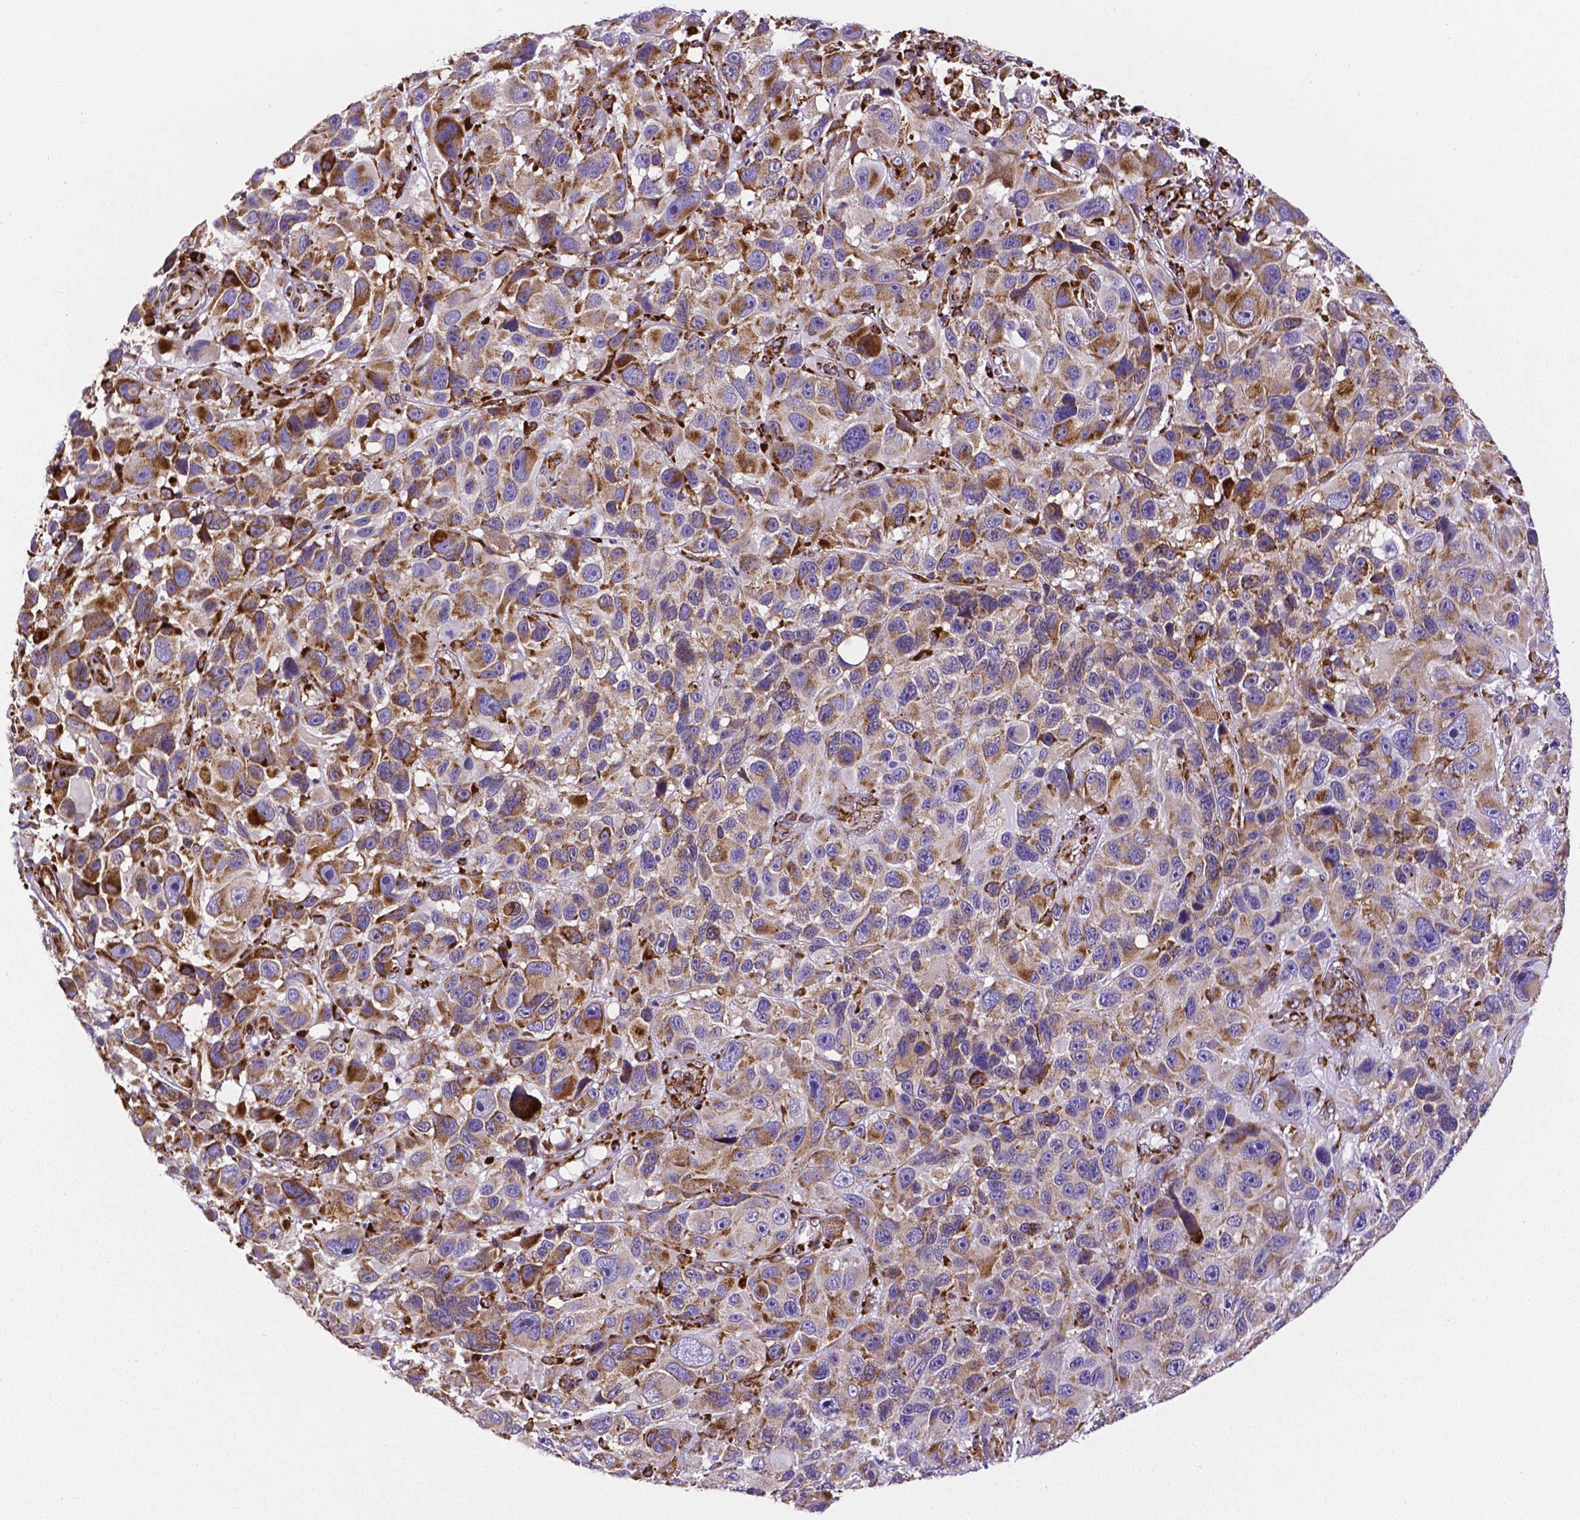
{"staining": {"intensity": "moderate", "quantity": ">75%", "location": "cytoplasmic/membranous"}, "tissue": "melanoma", "cell_type": "Tumor cells", "image_type": "cancer", "snomed": [{"axis": "morphology", "description": "Malignant melanoma, NOS"}, {"axis": "topography", "description": "Skin"}], "caption": "High-power microscopy captured an immunohistochemistry (IHC) micrograph of malignant melanoma, revealing moderate cytoplasmic/membranous staining in approximately >75% of tumor cells.", "gene": "MTDH", "patient": {"sex": "male", "age": 53}}